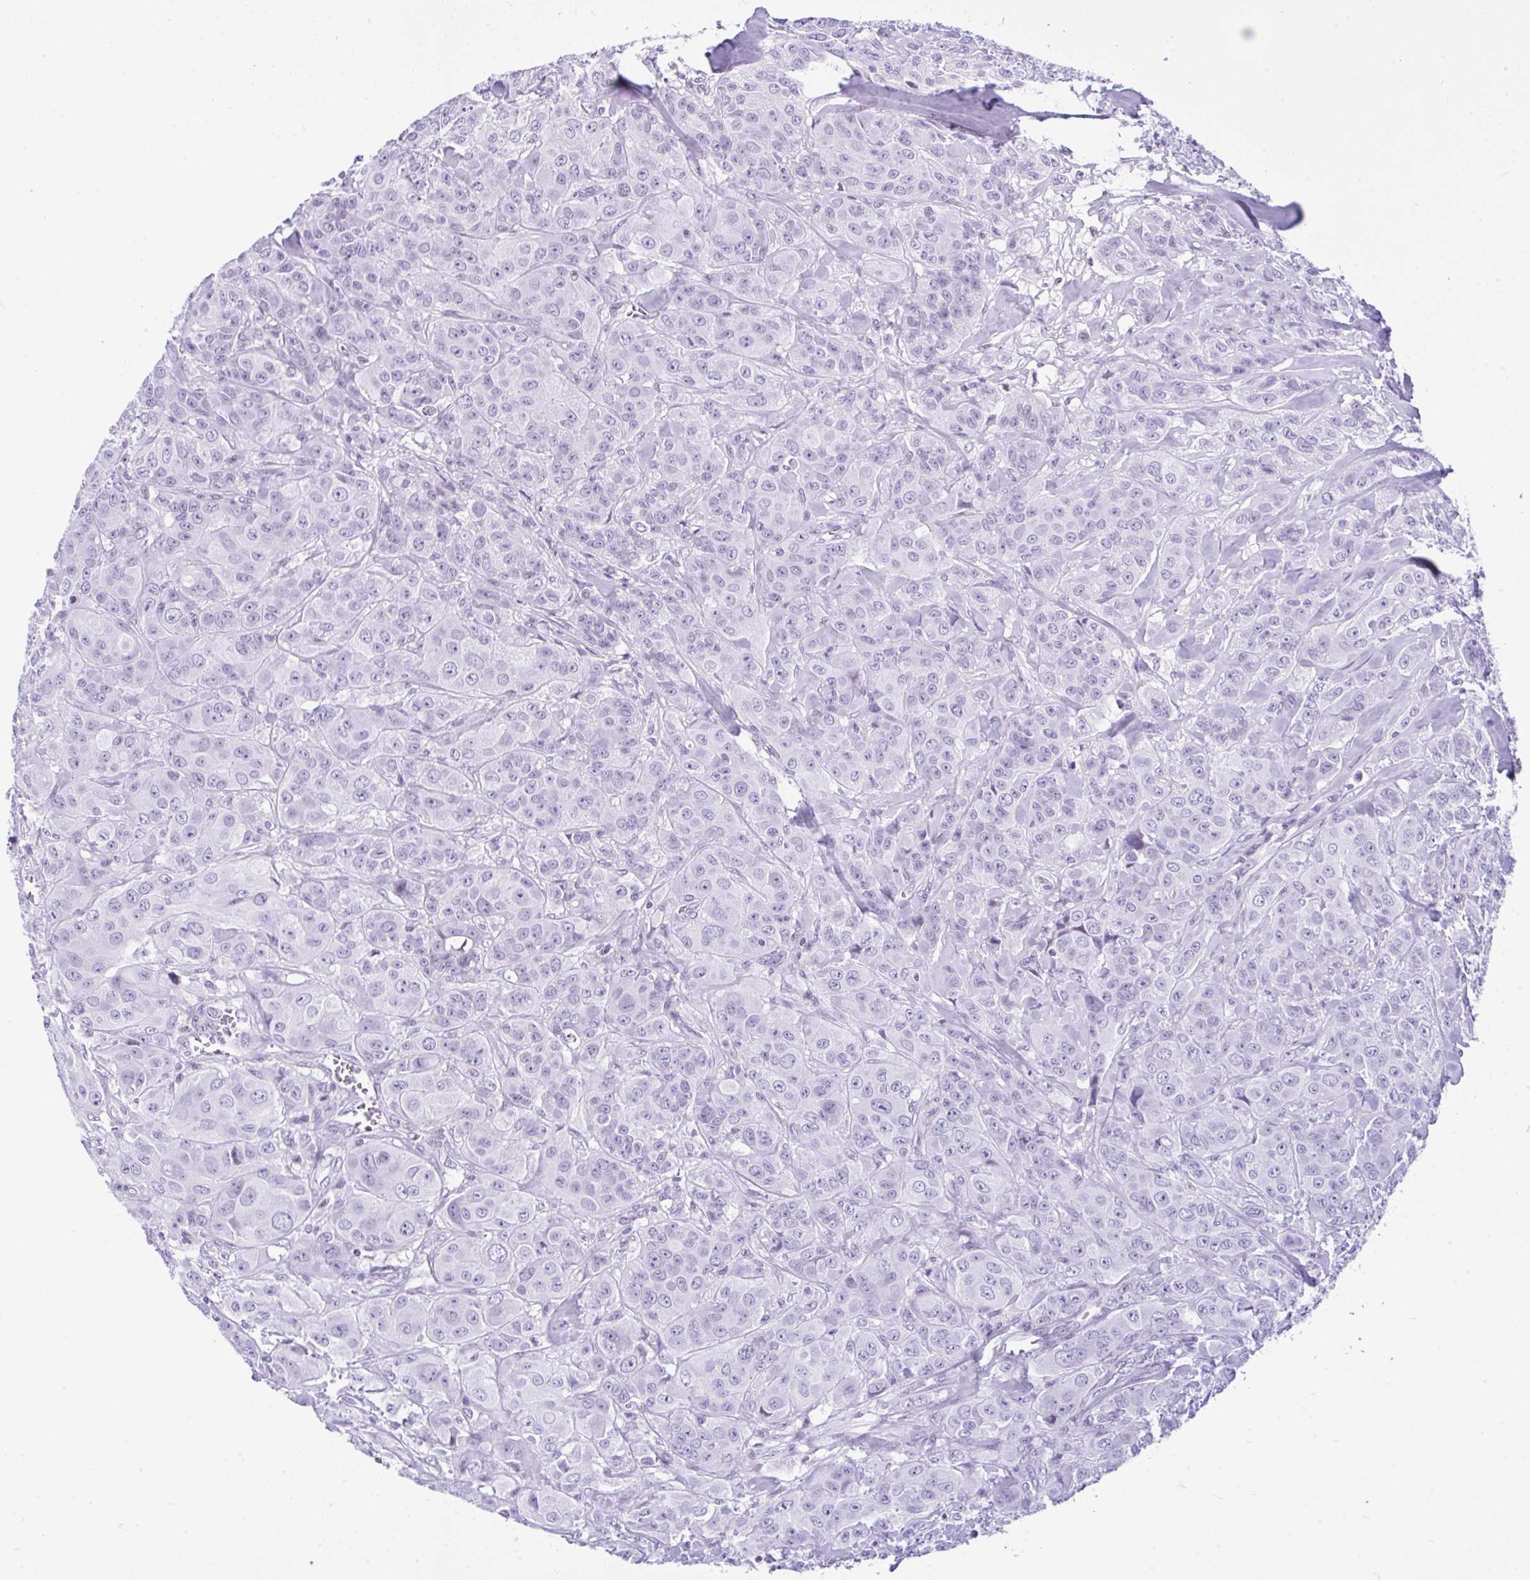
{"staining": {"intensity": "negative", "quantity": "none", "location": "none"}, "tissue": "breast cancer", "cell_type": "Tumor cells", "image_type": "cancer", "snomed": [{"axis": "morphology", "description": "Normal tissue, NOS"}, {"axis": "morphology", "description": "Duct carcinoma"}, {"axis": "topography", "description": "Breast"}], "caption": "High magnification brightfield microscopy of breast cancer (infiltrating ductal carcinoma) stained with DAB (brown) and counterstained with hematoxylin (blue): tumor cells show no significant expression.", "gene": "KRT27", "patient": {"sex": "female", "age": 43}}